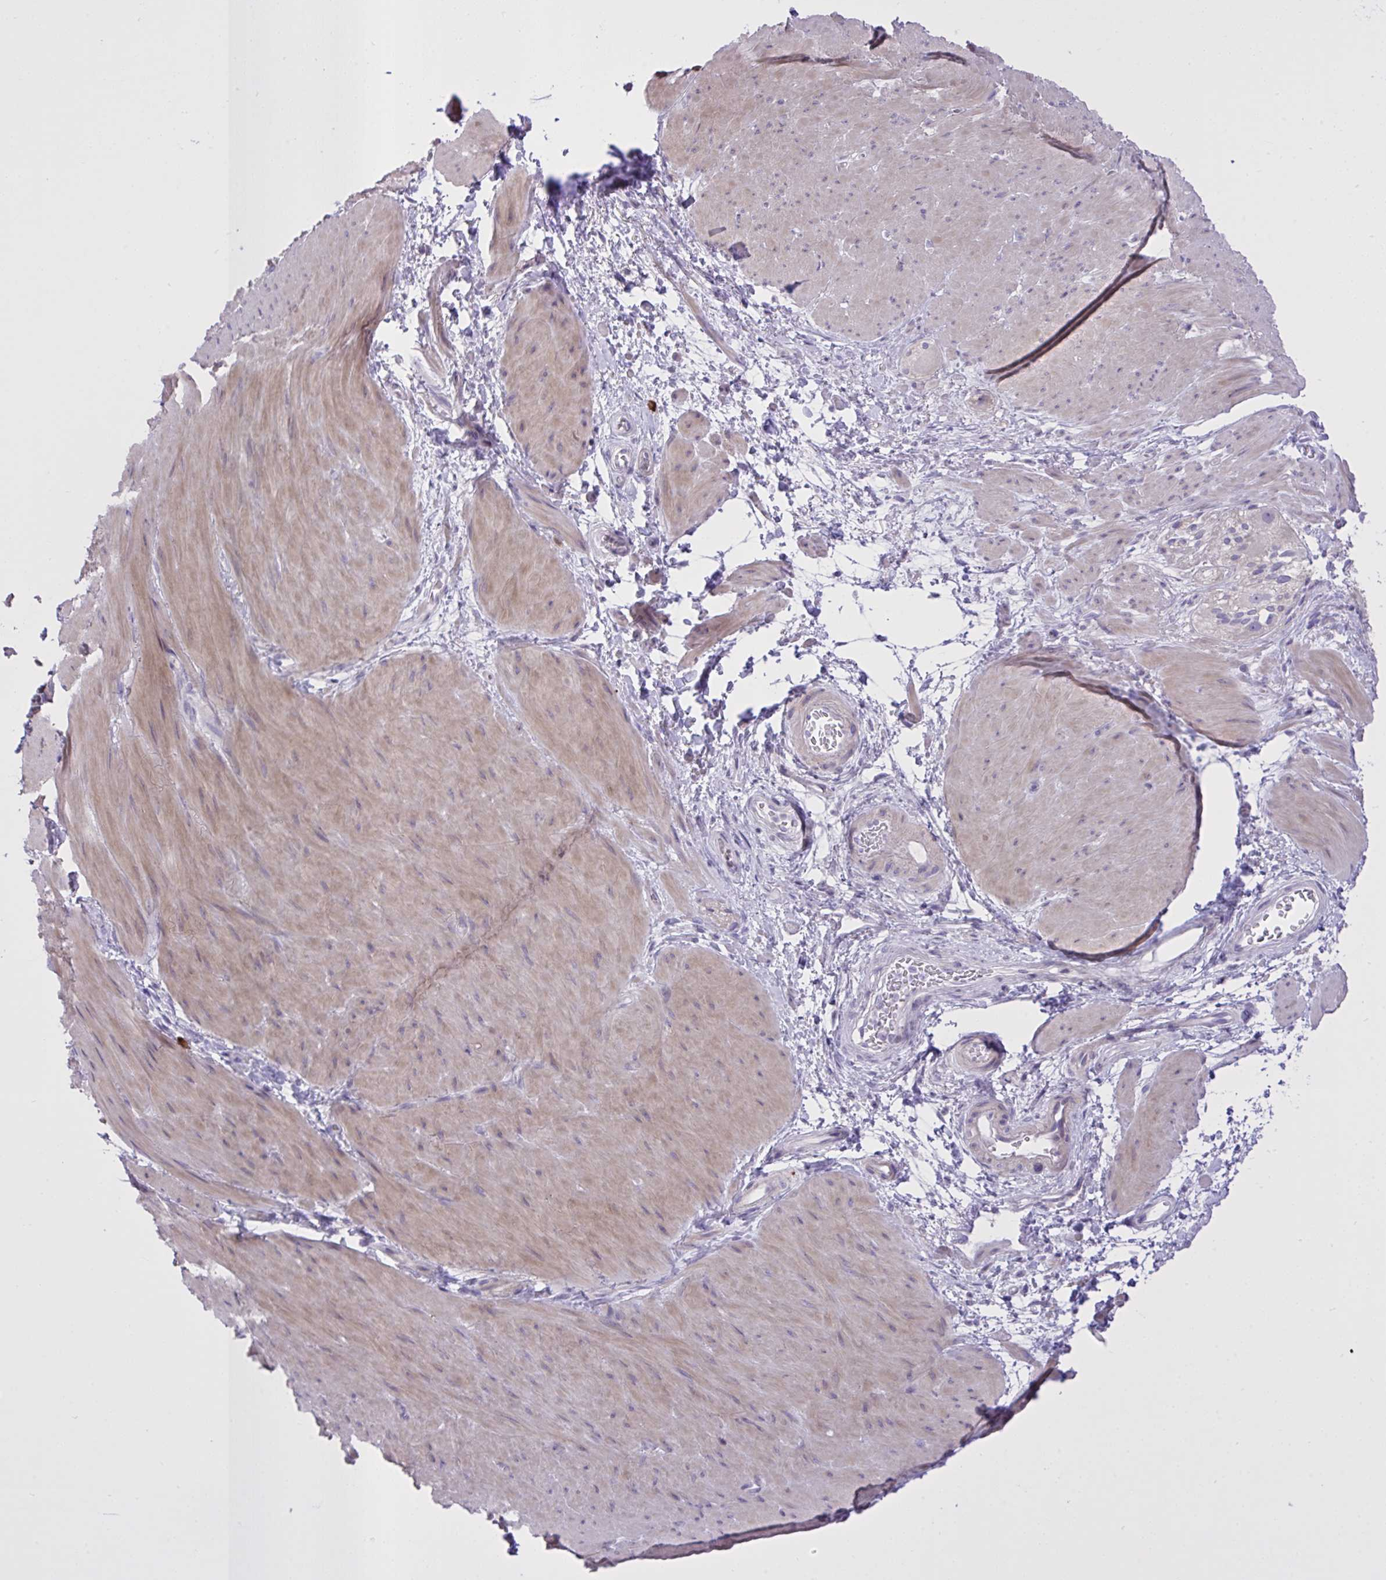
{"staining": {"intensity": "weak", "quantity": "25%-75%", "location": "cytoplasmic/membranous"}, "tissue": "smooth muscle", "cell_type": "Smooth muscle cells", "image_type": "normal", "snomed": [{"axis": "morphology", "description": "Normal tissue, NOS"}, {"axis": "topography", "description": "Smooth muscle"}, {"axis": "topography", "description": "Rectum"}], "caption": "DAB (3,3'-diaminobenzidine) immunohistochemical staining of unremarkable smooth muscle demonstrates weak cytoplasmic/membranous protein expression in about 25%-75% of smooth muscle cells.", "gene": "SPAG1", "patient": {"sex": "male", "age": 53}}